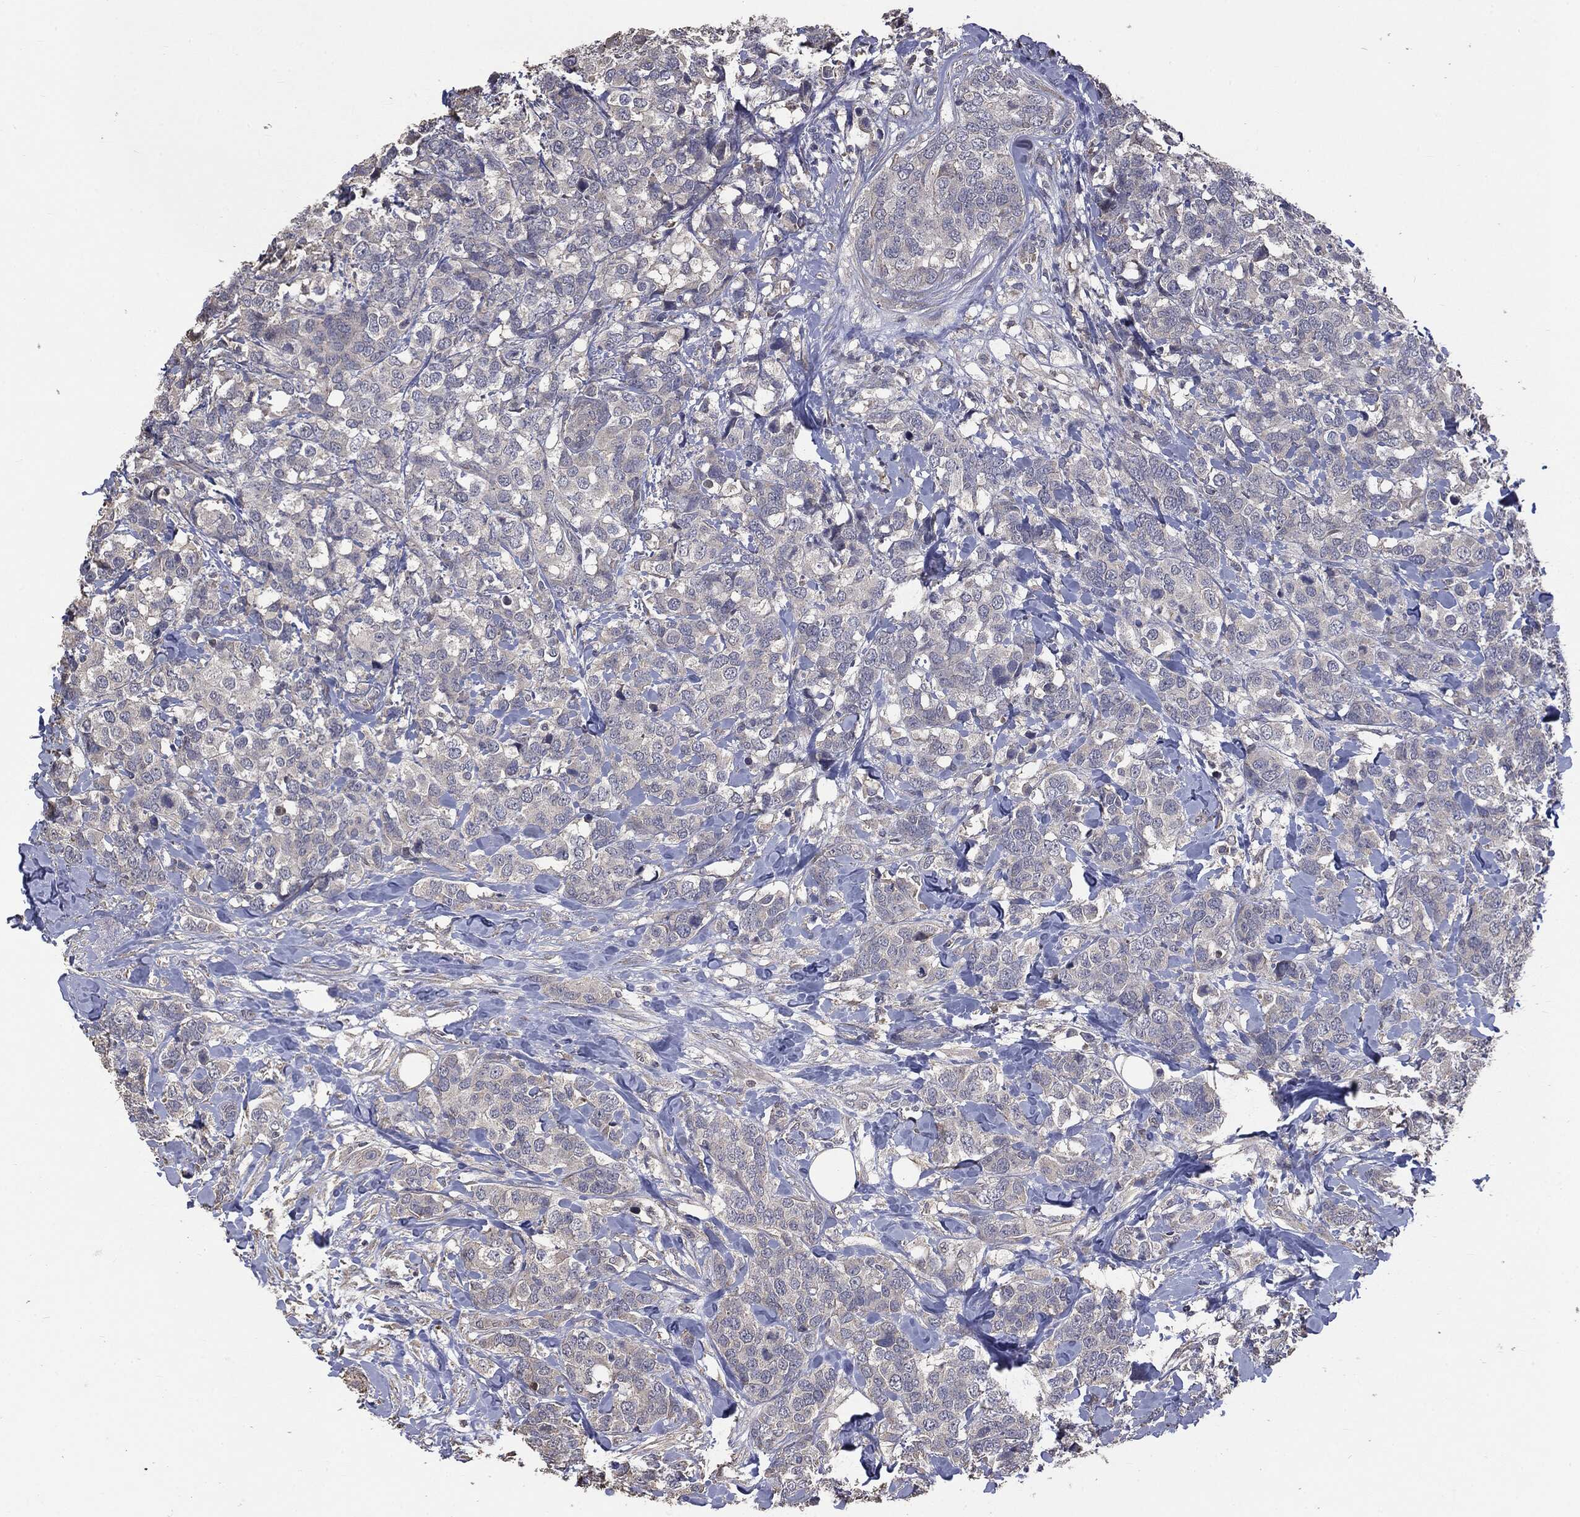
{"staining": {"intensity": "negative", "quantity": "none", "location": "none"}, "tissue": "breast cancer", "cell_type": "Tumor cells", "image_type": "cancer", "snomed": [{"axis": "morphology", "description": "Lobular carcinoma"}, {"axis": "topography", "description": "Breast"}], "caption": "Immunohistochemistry (IHC) image of human lobular carcinoma (breast) stained for a protein (brown), which shows no positivity in tumor cells.", "gene": "MTOR", "patient": {"sex": "female", "age": 59}}